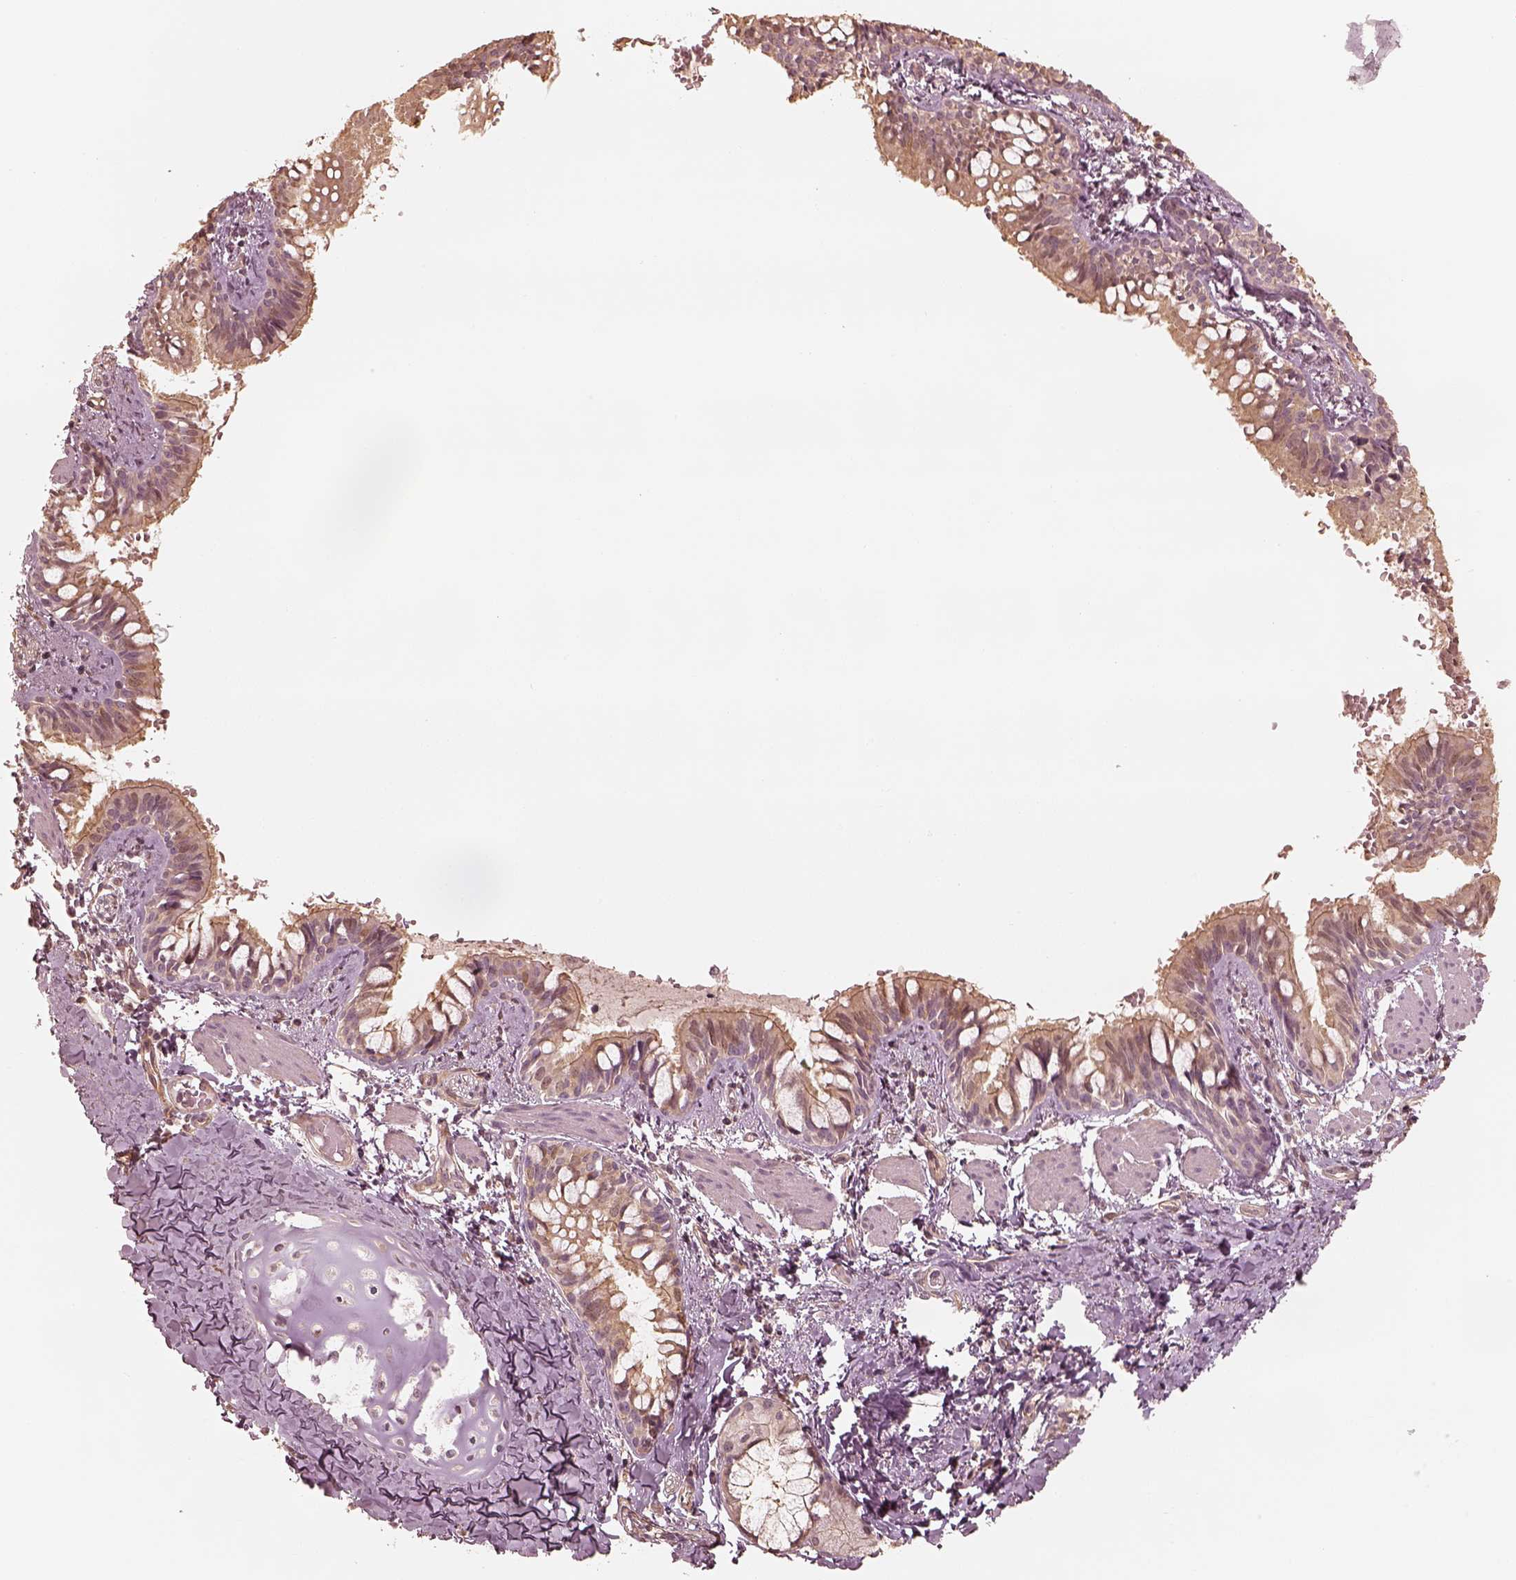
{"staining": {"intensity": "weak", "quantity": "25%-75%", "location": "cytoplasmic/membranous"}, "tissue": "bronchus", "cell_type": "Respiratory epithelial cells", "image_type": "normal", "snomed": [{"axis": "morphology", "description": "Normal tissue, NOS"}, {"axis": "topography", "description": "Bronchus"}], "caption": "IHC of benign bronchus demonstrates low levels of weak cytoplasmic/membranous expression in approximately 25%-75% of respiratory epithelial cells.", "gene": "KIF5C", "patient": {"sex": "male", "age": 1}}